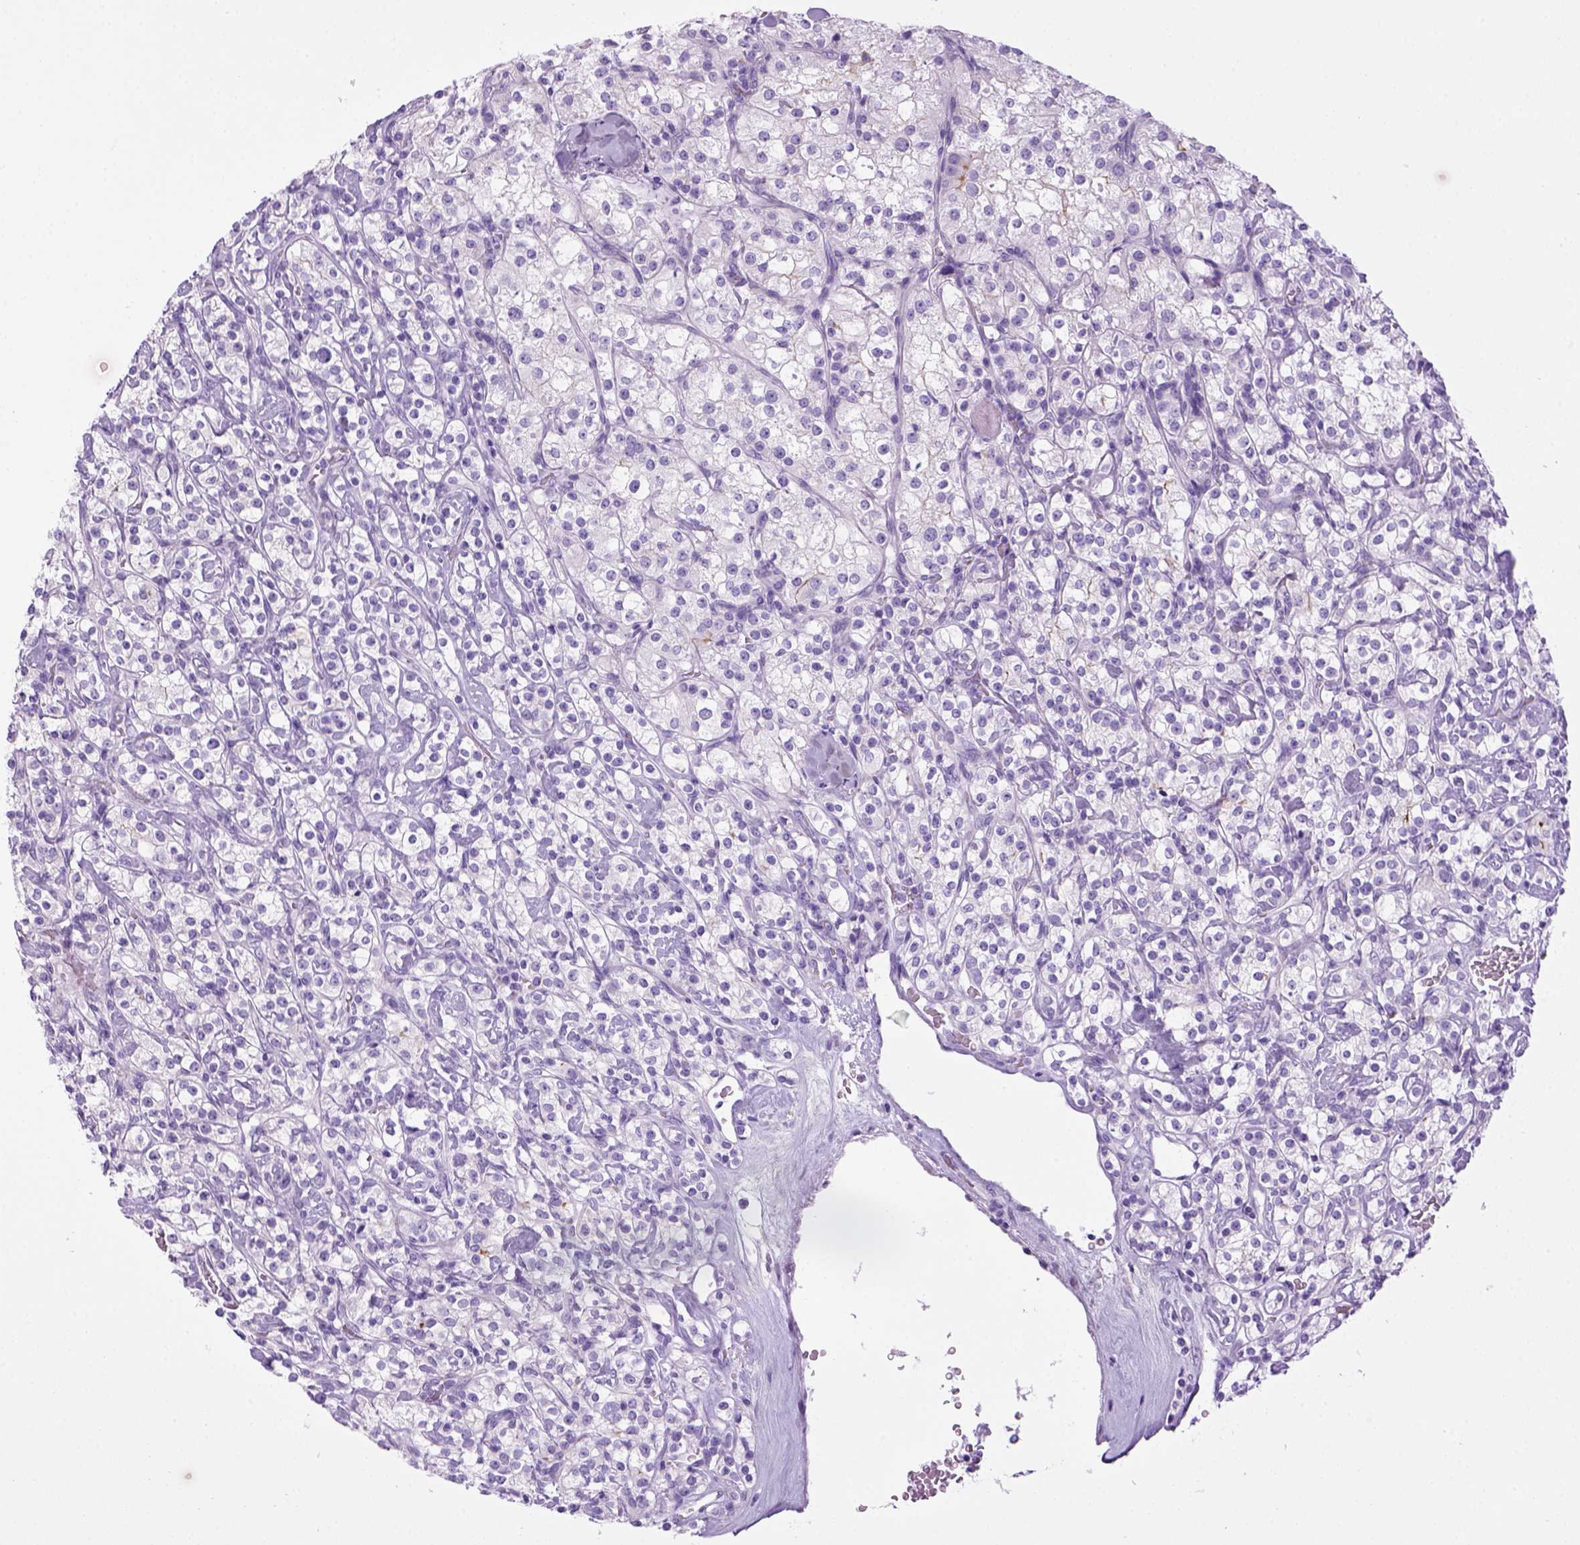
{"staining": {"intensity": "negative", "quantity": "none", "location": "none"}, "tissue": "renal cancer", "cell_type": "Tumor cells", "image_type": "cancer", "snomed": [{"axis": "morphology", "description": "Adenocarcinoma, NOS"}, {"axis": "topography", "description": "Kidney"}], "caption": "Tumor cells show no significant protein expression in renal cancer.", "gene": "SGCG", "patient": {"sex": "male", "age": 77}}